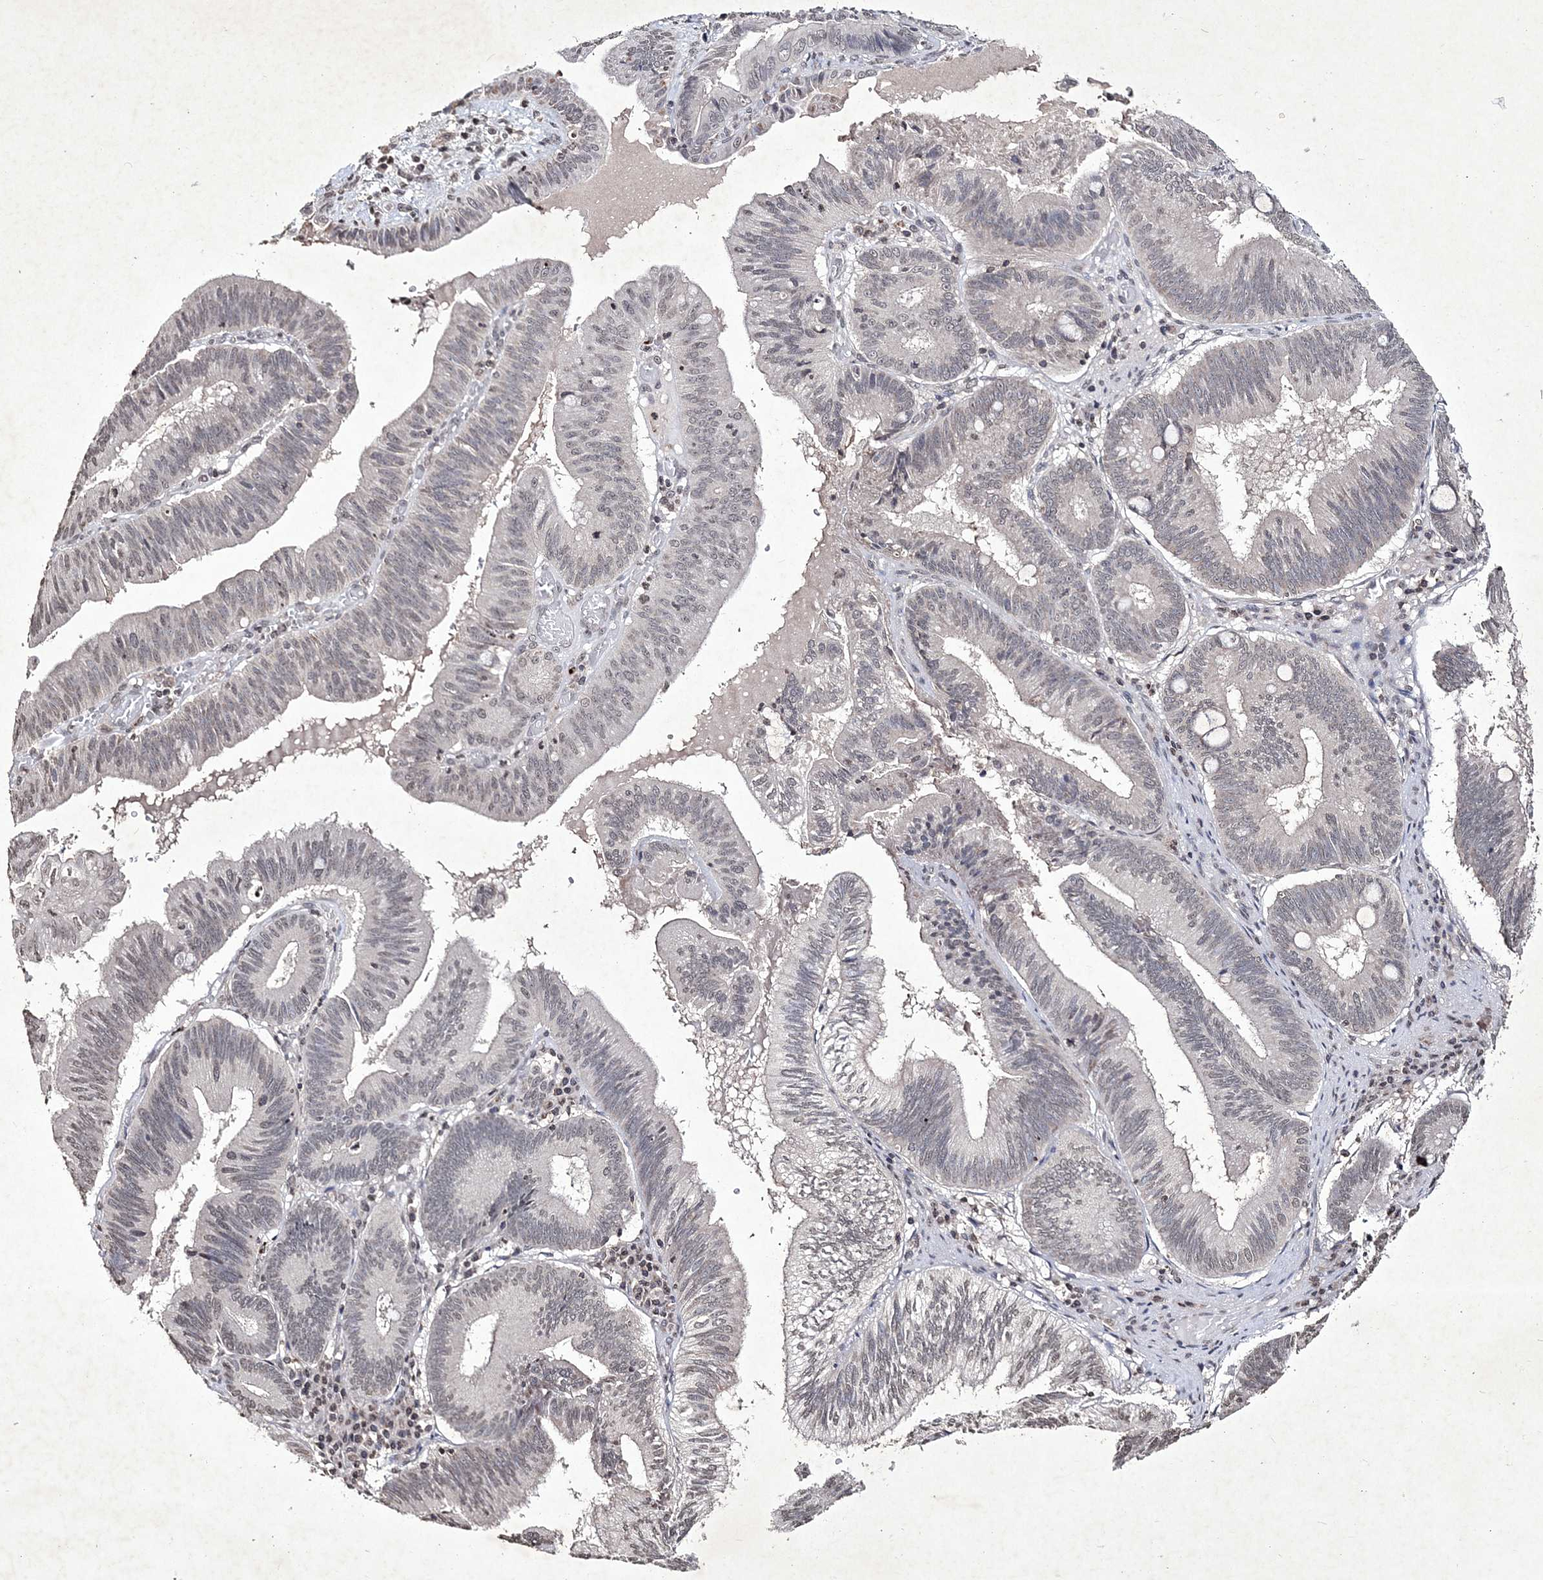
{"staining": {"intensity": "weak", "quantity": "25%-75%", "location": "nuclear"}, "tissue": "pancreatic cancer", "cell_type": "Tumor cells", "image_type": "cancer", "snomed": [{"axis": "morphology", "description": "Adenocarcinoma, NOS"}, {"axis": "topography", "description": "Pancreas"}], "caption": "This histopathology image reveals pancreatic cancer (adenocarcinoma) stained with IHC to label a protein in brown. The nuclear of tumor cells show weak positivity for the protein. Nuclei are counter-stained blue.", "gene": "SOWAHB", "patient": {"sex": "male", "age": 82}}